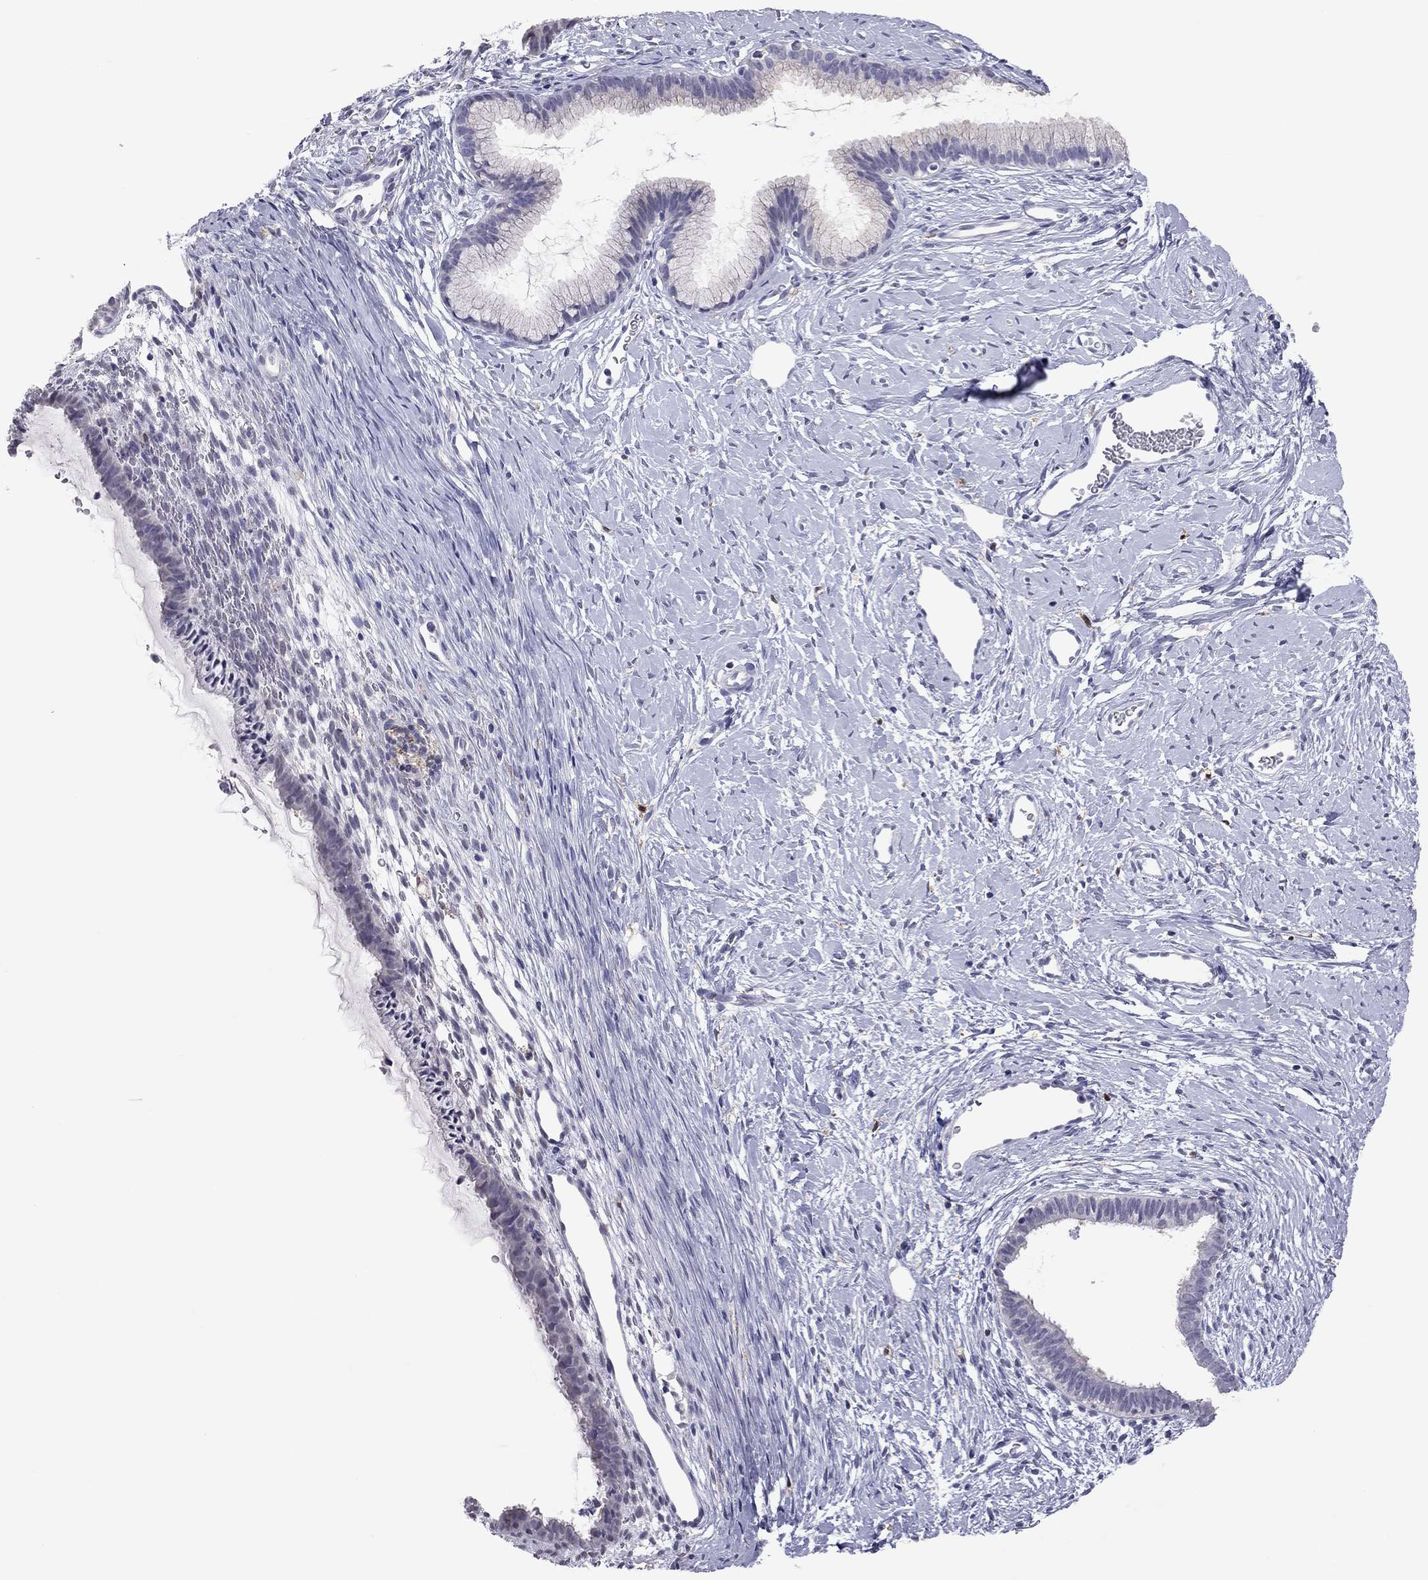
{"staining": {"intensity": "negative", "quantity": "none", "location": "none"}, "tissue": "cervix", "cell_type": "Glandular cells", "image_type": "normal", "snomed": [{"axis": "morphology", "description": "Normal tissue, NOS"}, {"axis": "topography", "description": "Cervix"}], "caption": "Glandular cells show no significant protein staining in normal cervix.", "gene": "PPP1R3A", "patient": {"sex": "female", "age": 40}}